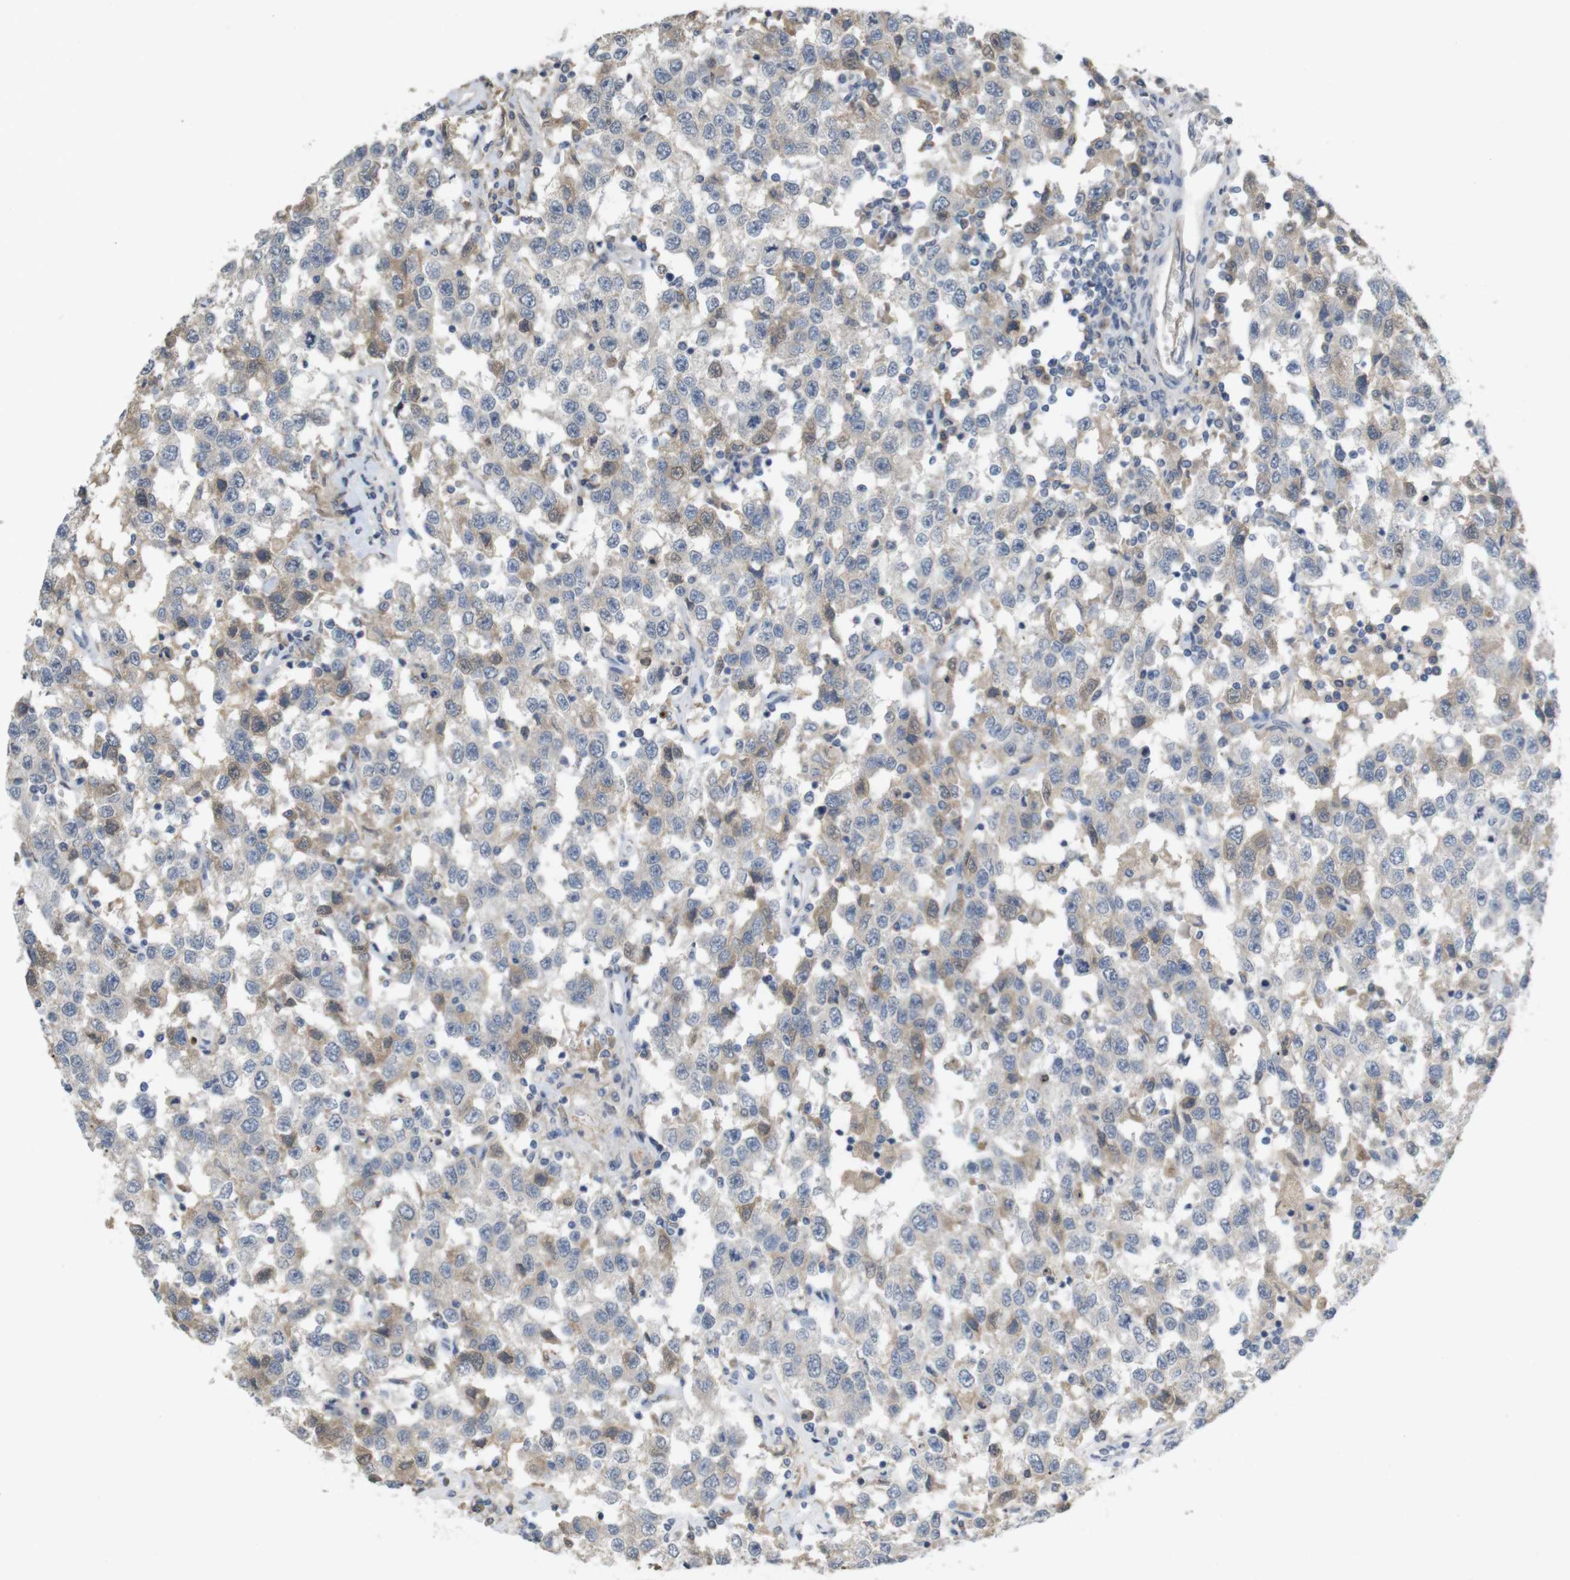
{"staining": {"intensity": "weak", "quantity": "<25%", "location": "cytoplasmic/membranous"}, "tissue": "testis cancer", "cell_type": "Tumor cells", "image_type": "cancer", "snomed": [{"axis": "morphology", "description": "Seminoma, NOS"}, {"axis": "topography", "description": "Testis"}], "caption": "This is an IHC image of testis cancer (seminoma). There is no expression in tumor cells.", "gene": "TSPAN14", "patient": {"sex": "male", "age": 41}}